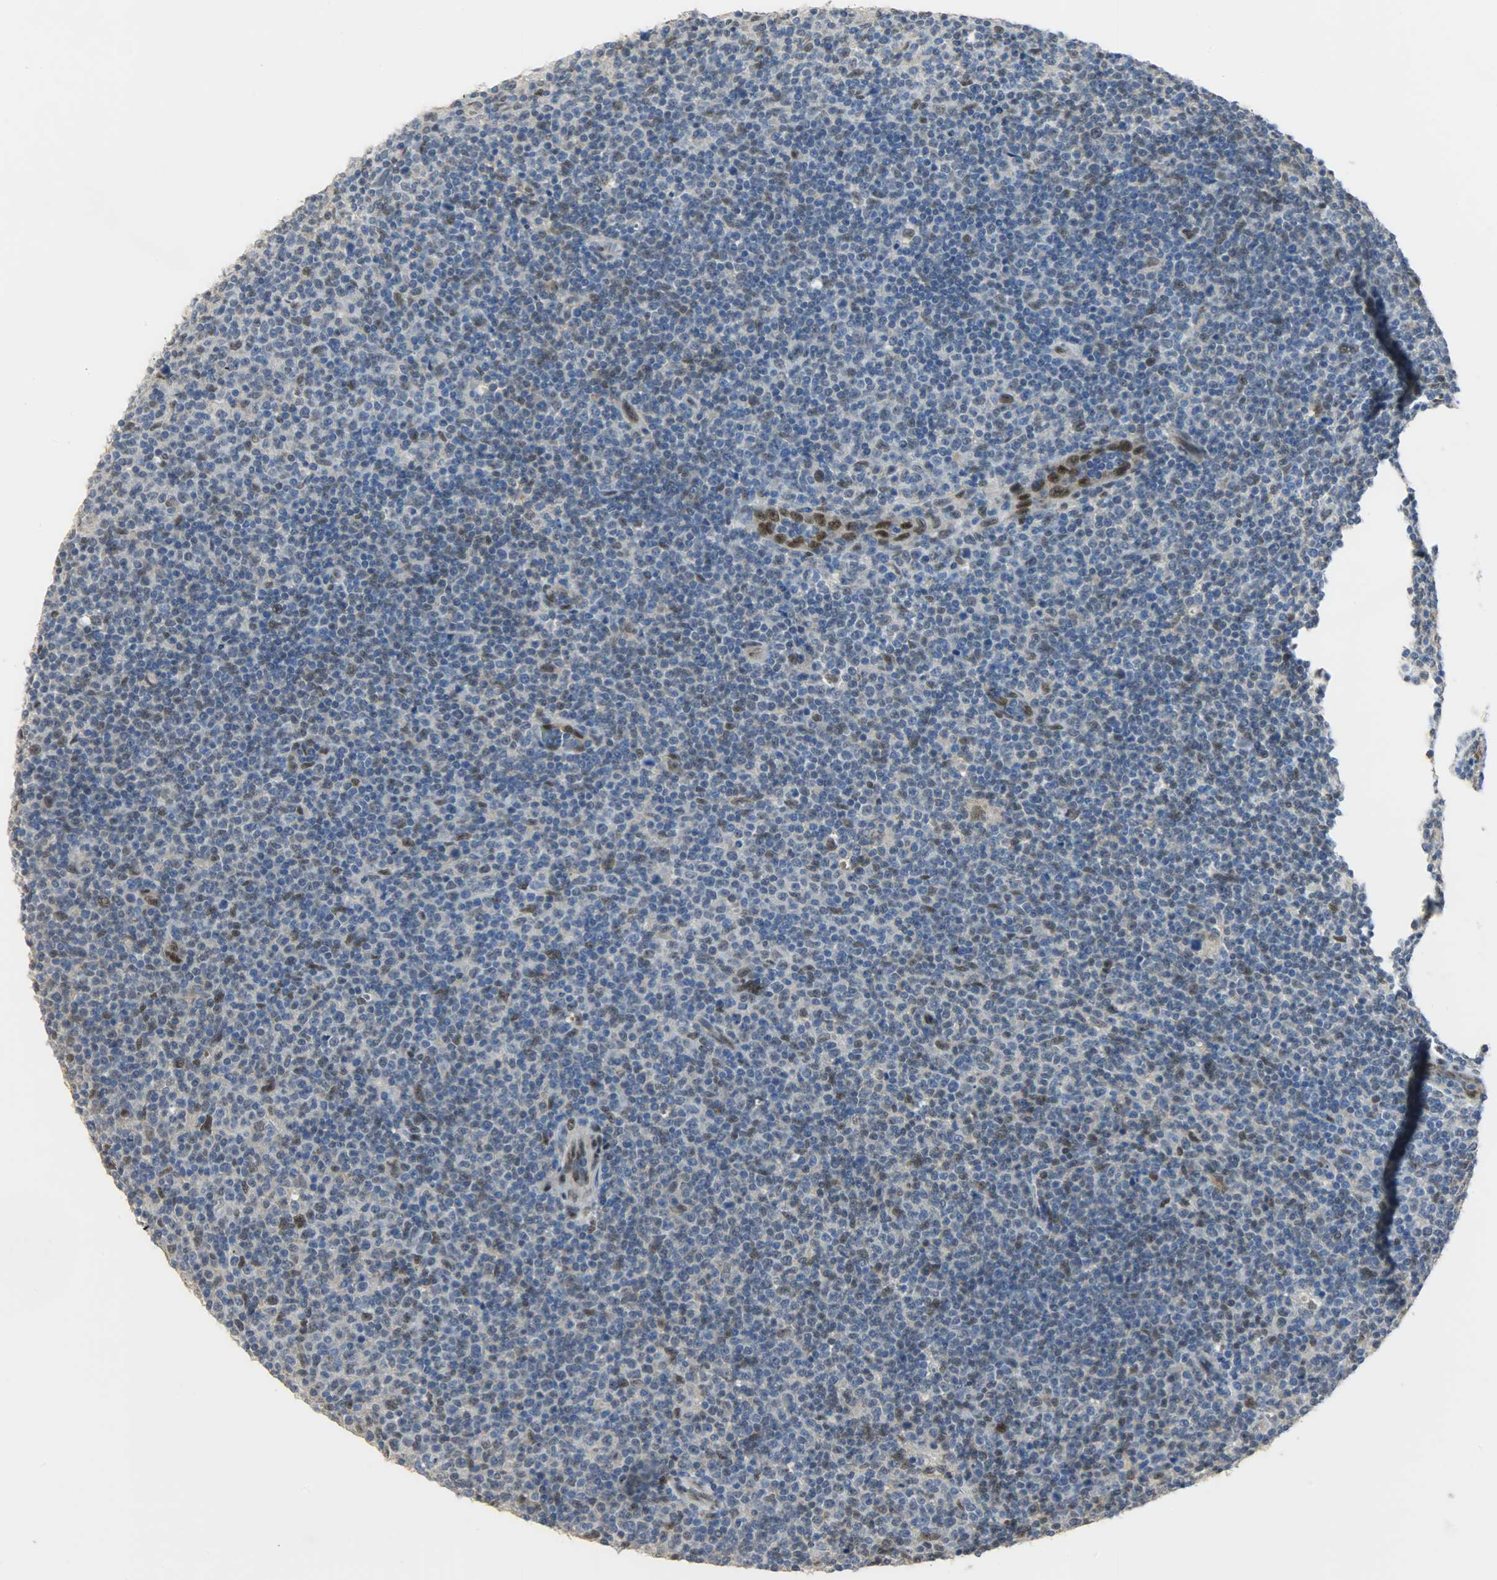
{"staining": {"intensity": "weak", "quantity": "<25%", "location": "nuclear"}, "tissue": "lymphoma", "cell_type": "Tumor cells", "image_type": "cancer", "snomed": [{"axis": "morphology", "description": "Malignant lymphoma, non-Hodgkin's type, Low grade"}, {"axis": "topography", "description": "Lymph node"}], "caption": "This is an IHC histopathology image of human malignant lymphoma, non-Hodgkin's type (low-grade). There is no positivity in tumor cells.", "gene": "NPEPL1", "patient": {"sex": "male", "age": 70}}